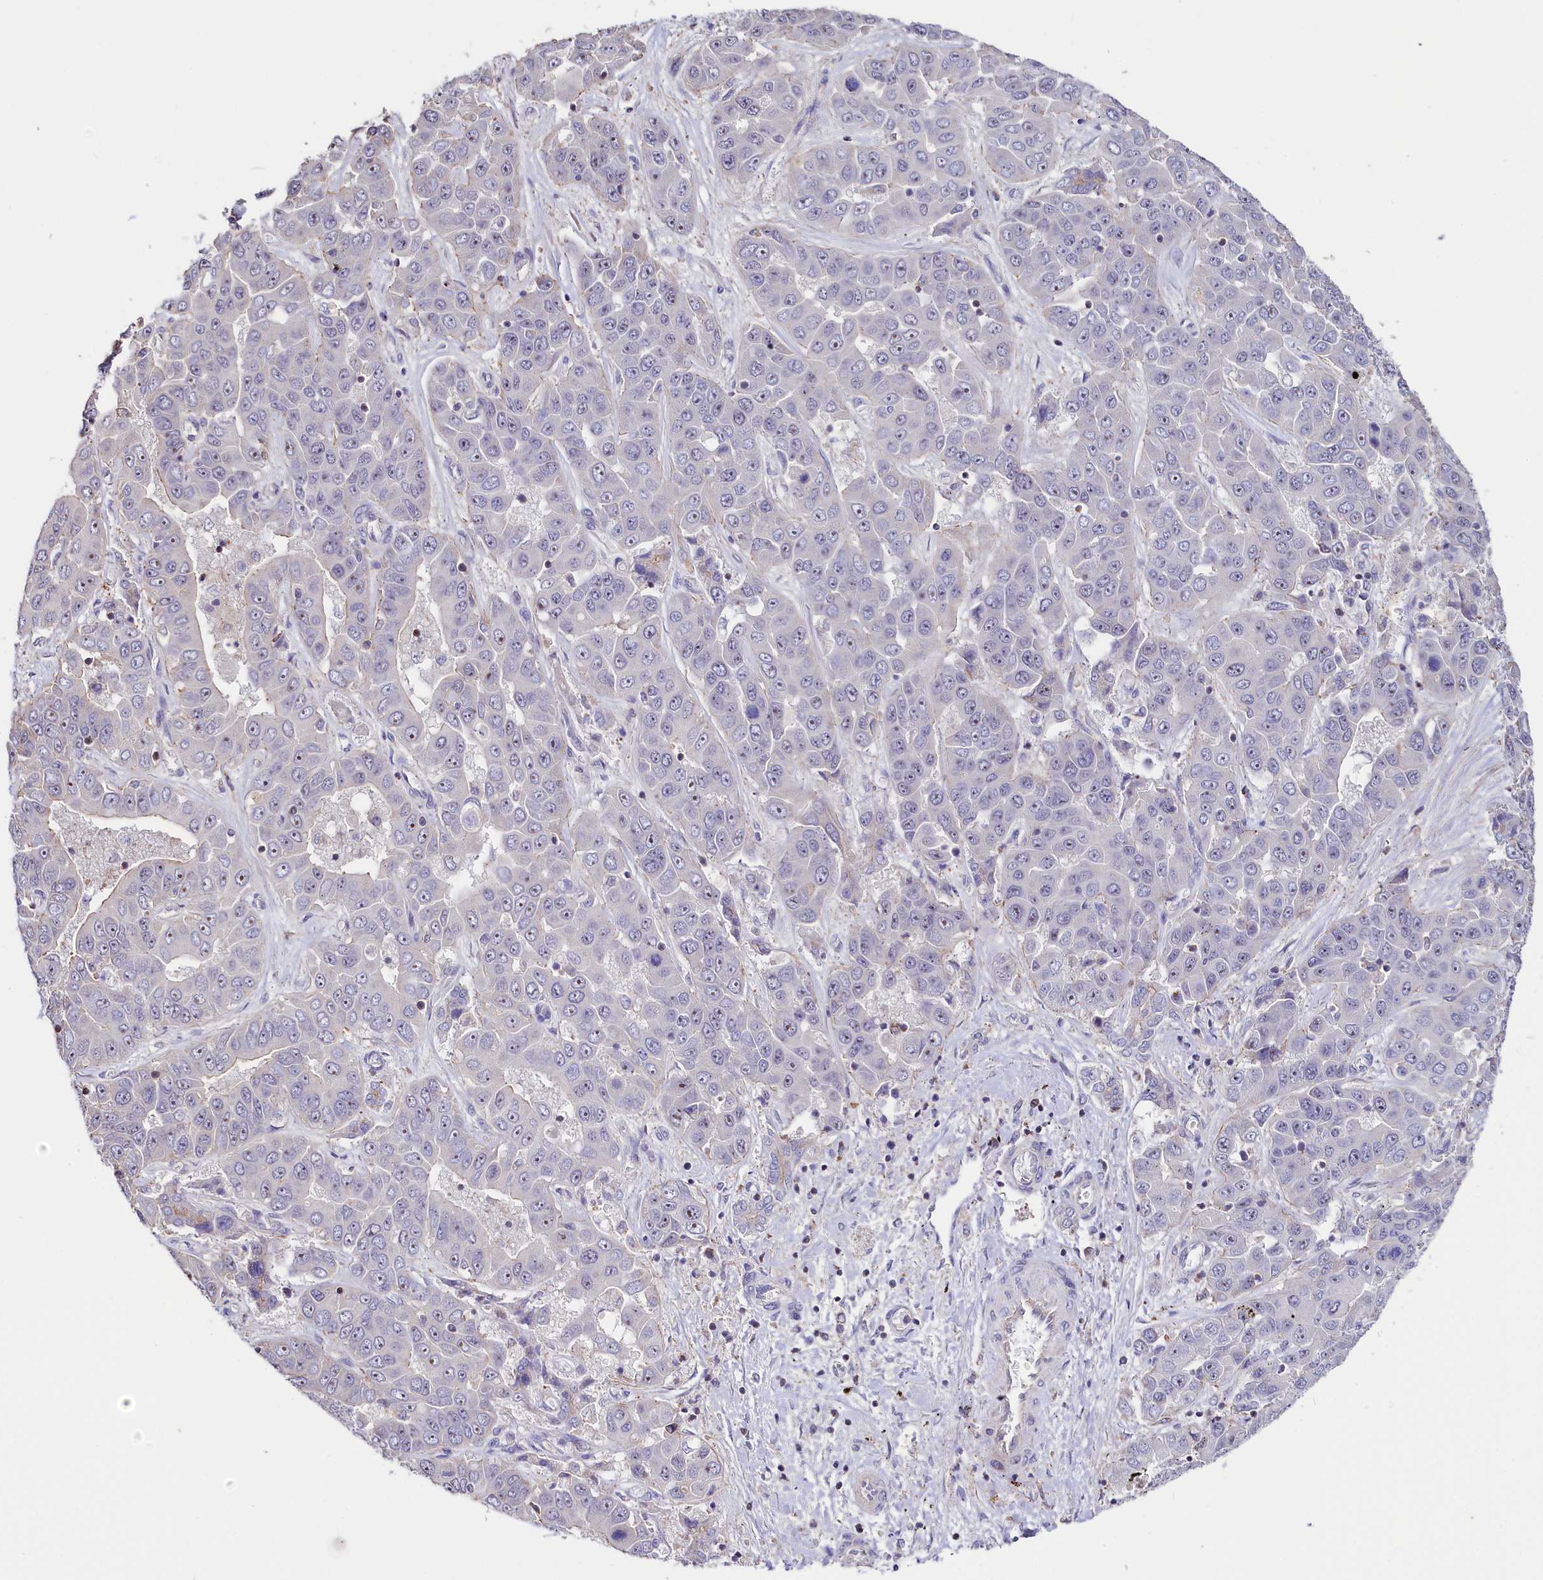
{"staining": {"intensity": "moderate", "quantity": "25%-75%", "location": "nuclear"}, "tissue": "liver cancer", "cell_type": "Tumor cells", "image_type": "cancer", "snomed": [{"axis": "morphology", "description": "Cholangiocarcinoma"}, {"axis": "topography", "description": "Liver"}], "caption": "IHC photomicrograph of neoplastic tissue: human cholangiocarcinoma (liver) stained using immunohistochemistry shows medium levels of moderate protein expression localized specifically in the nuclear of tumor cells, appearing as a nuclear brown color.", "gene": "RPUSD3", "patient": {"sex": "female", "age": 52}}